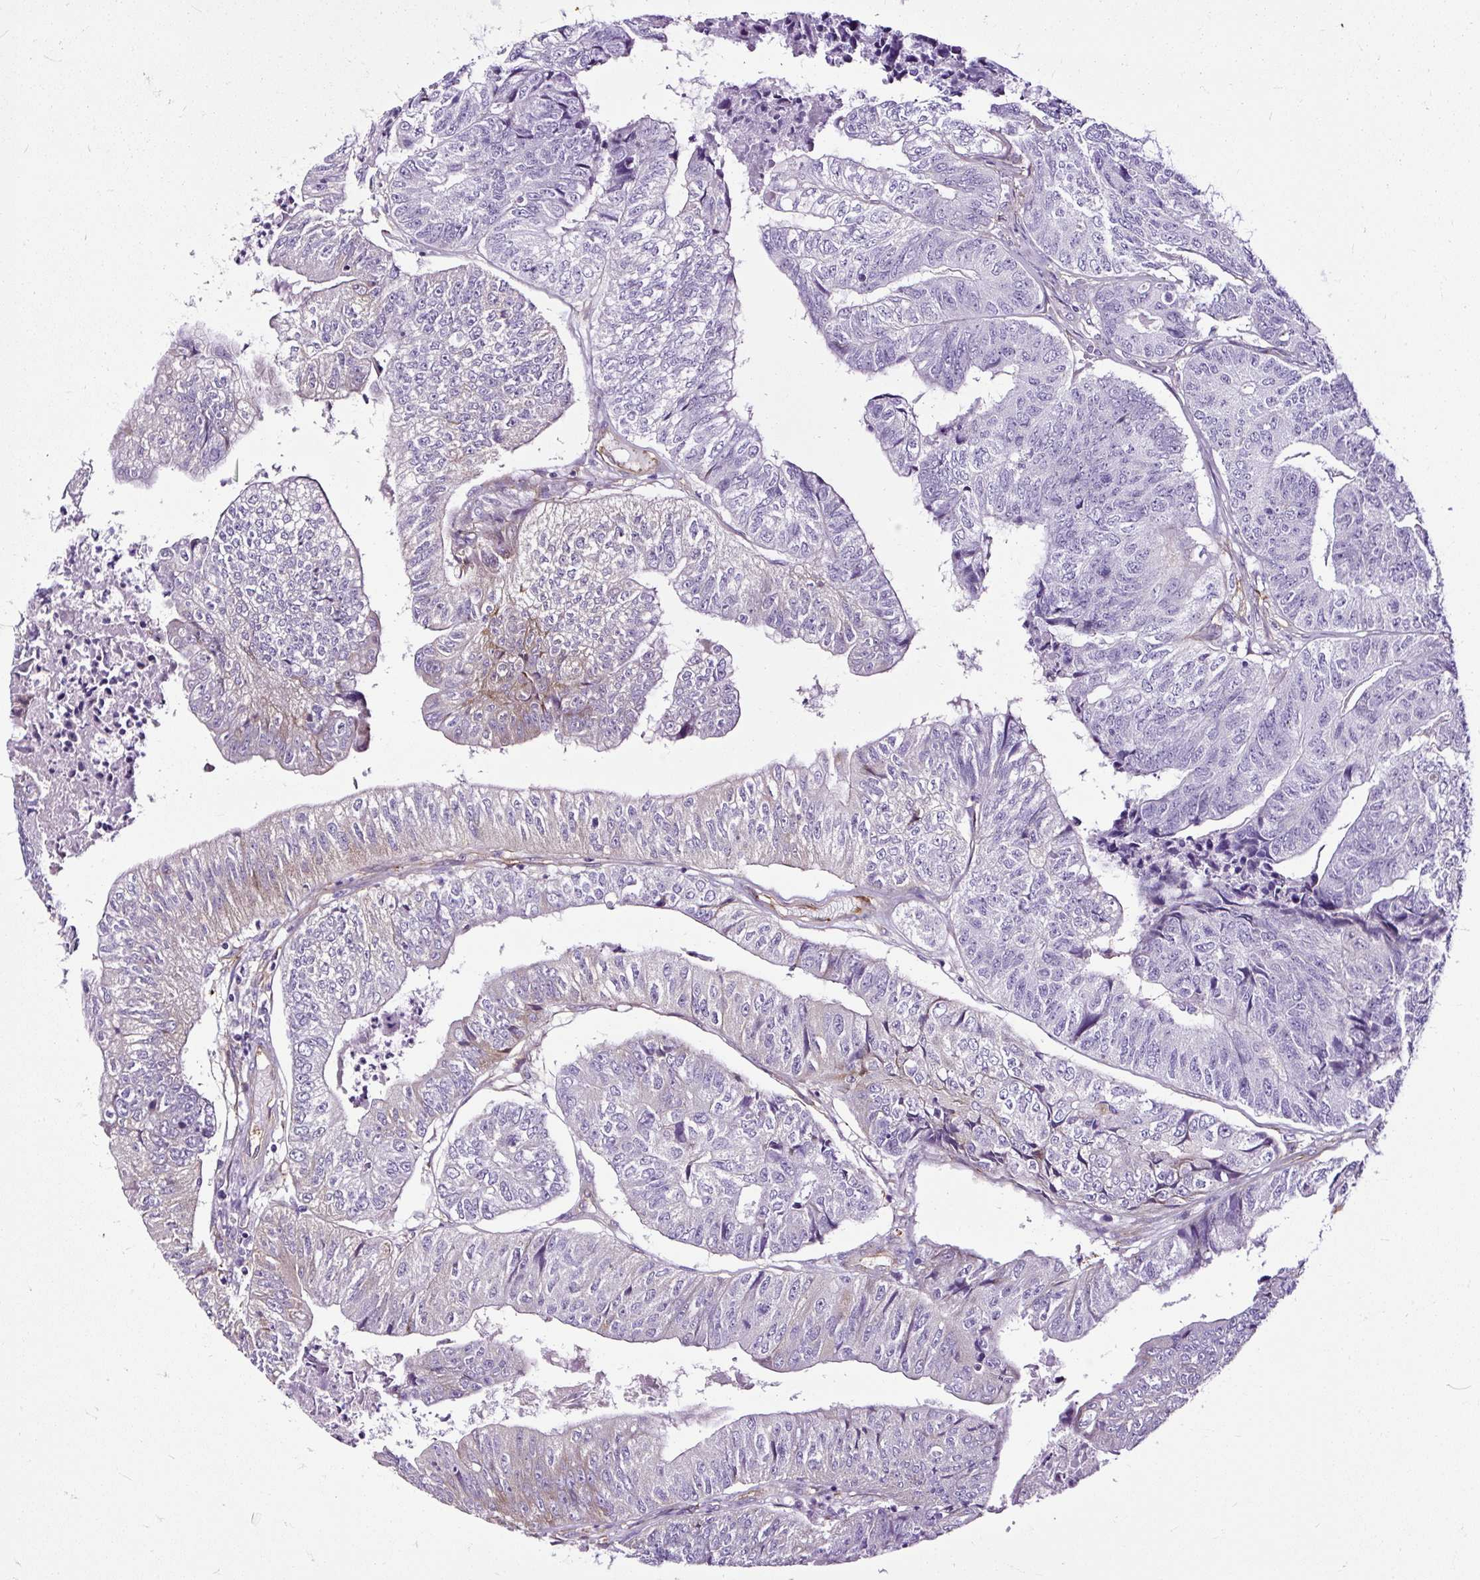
{"staining": {"intensity": "weak", "quantity": "<25%", "location": "cytoplasmic/membranous"}, "tissue": "colorectal cancer", "cell_type": "Tumor cells", "image_type": "cancer", "snomed": [{"axis": "morphology", "description": "Adenocarcinoma, NOS"}, {"axis": "topography", "description": "Colon"}], "caption": "Immunohistochemistry of colorectal cancer (adenocarcinoma) exhibits no positivity in tumor cells. (DAB immunohistochemistry (IHC) with hematoxylin counter stain).", "gene": "SLC7A8", "patient": {"sex": "female", "age": 67}}